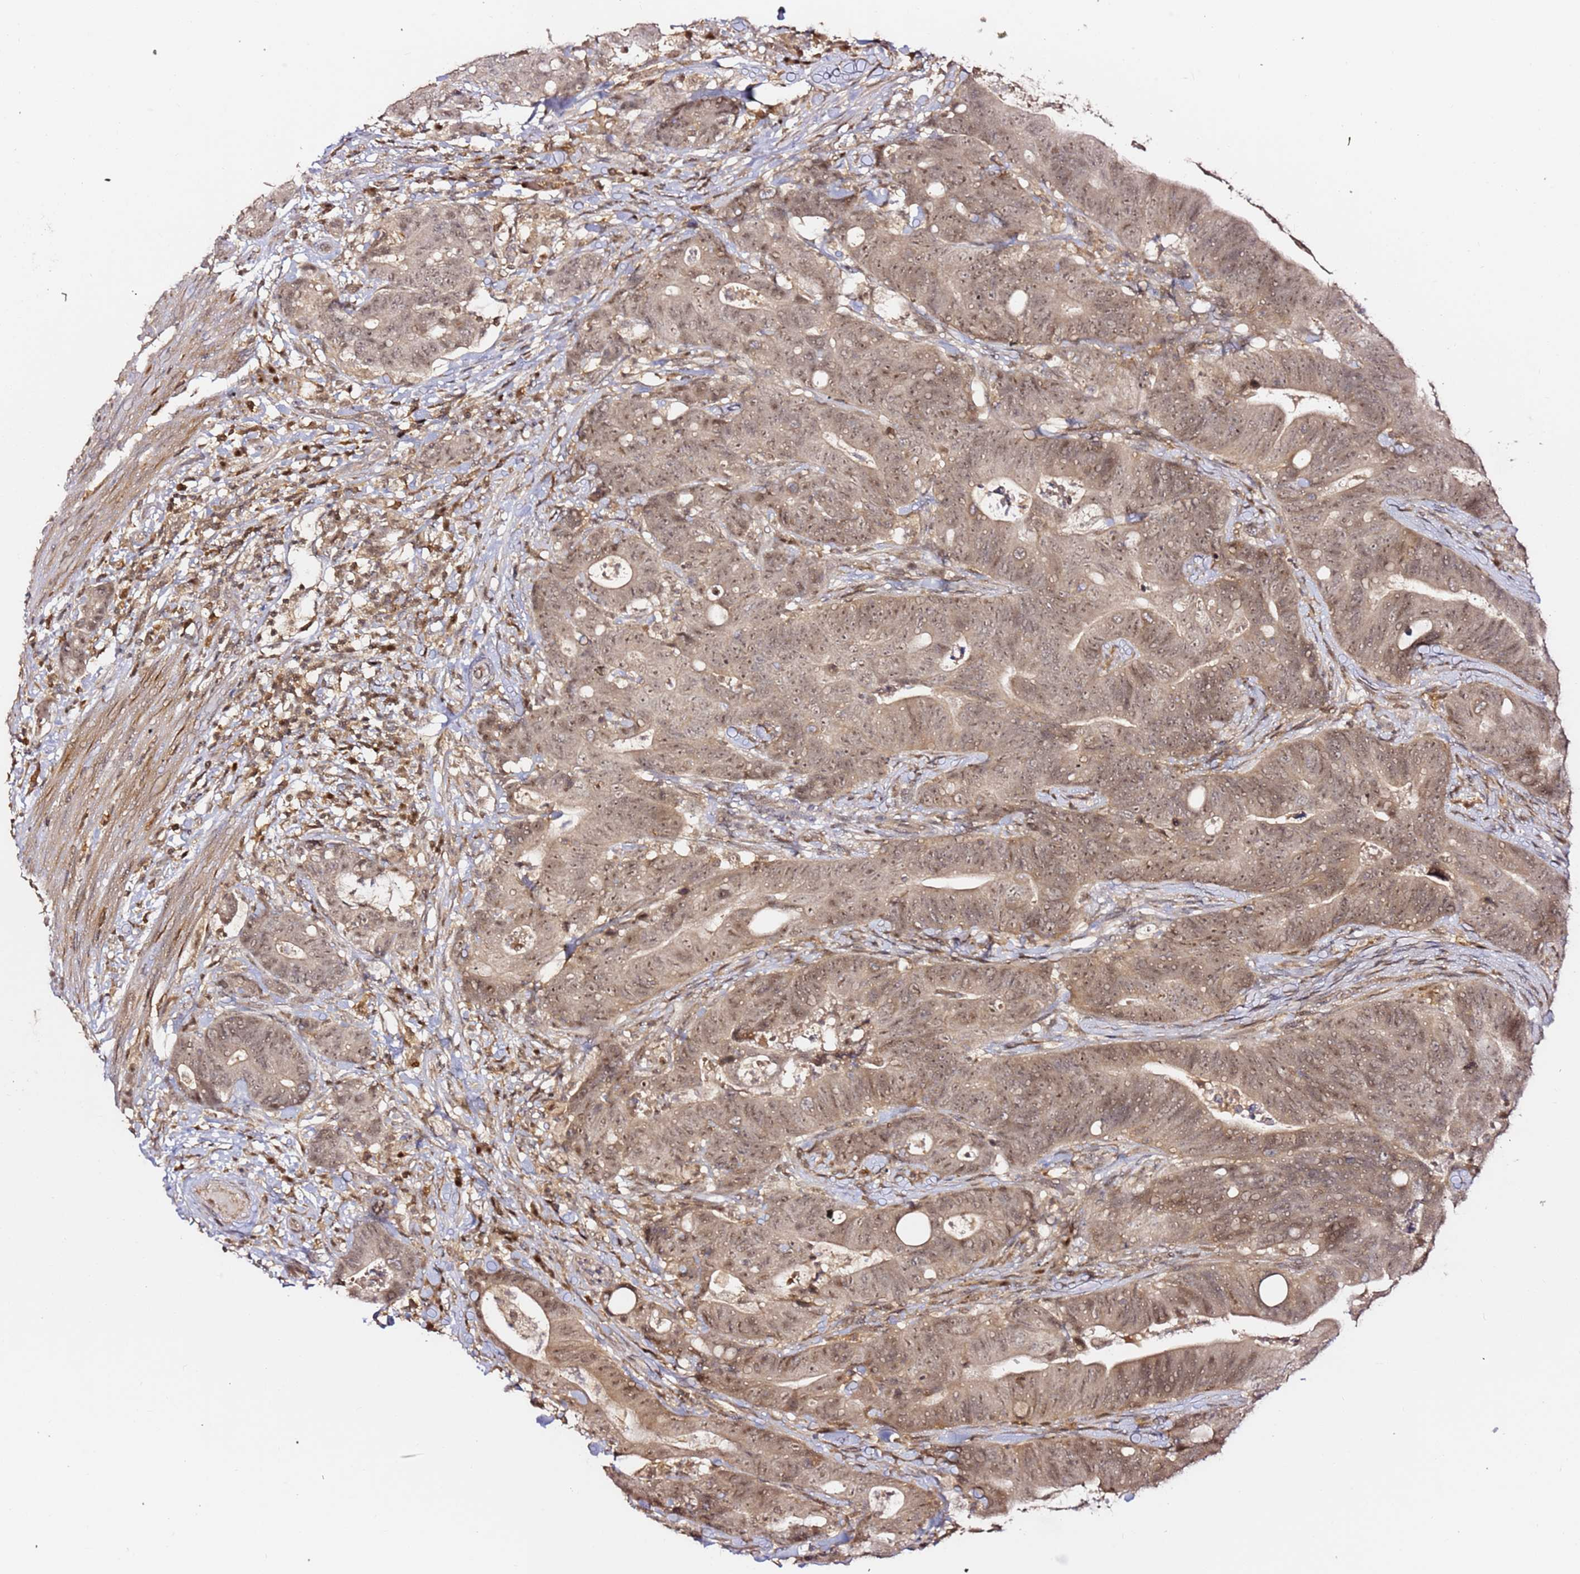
{"staining": {"intensity": "moderate", "quantity": ">75%", "location": "nuclear"}, "tissue": "colorectal cancer", "cell_type": "Tumor cells", "image_type": "cancer", "snomed": [{"axis": "morphology", "description": "Adenocarcinoma, NOS"}, {"axis": "topography", "description": "Colon"}], "caption": "Colorectal cancer stained with a protein marker shows moderate staining in tumor cells.", "gene": "OR5V1", "patient": {"sex": "female", "age": 82}}